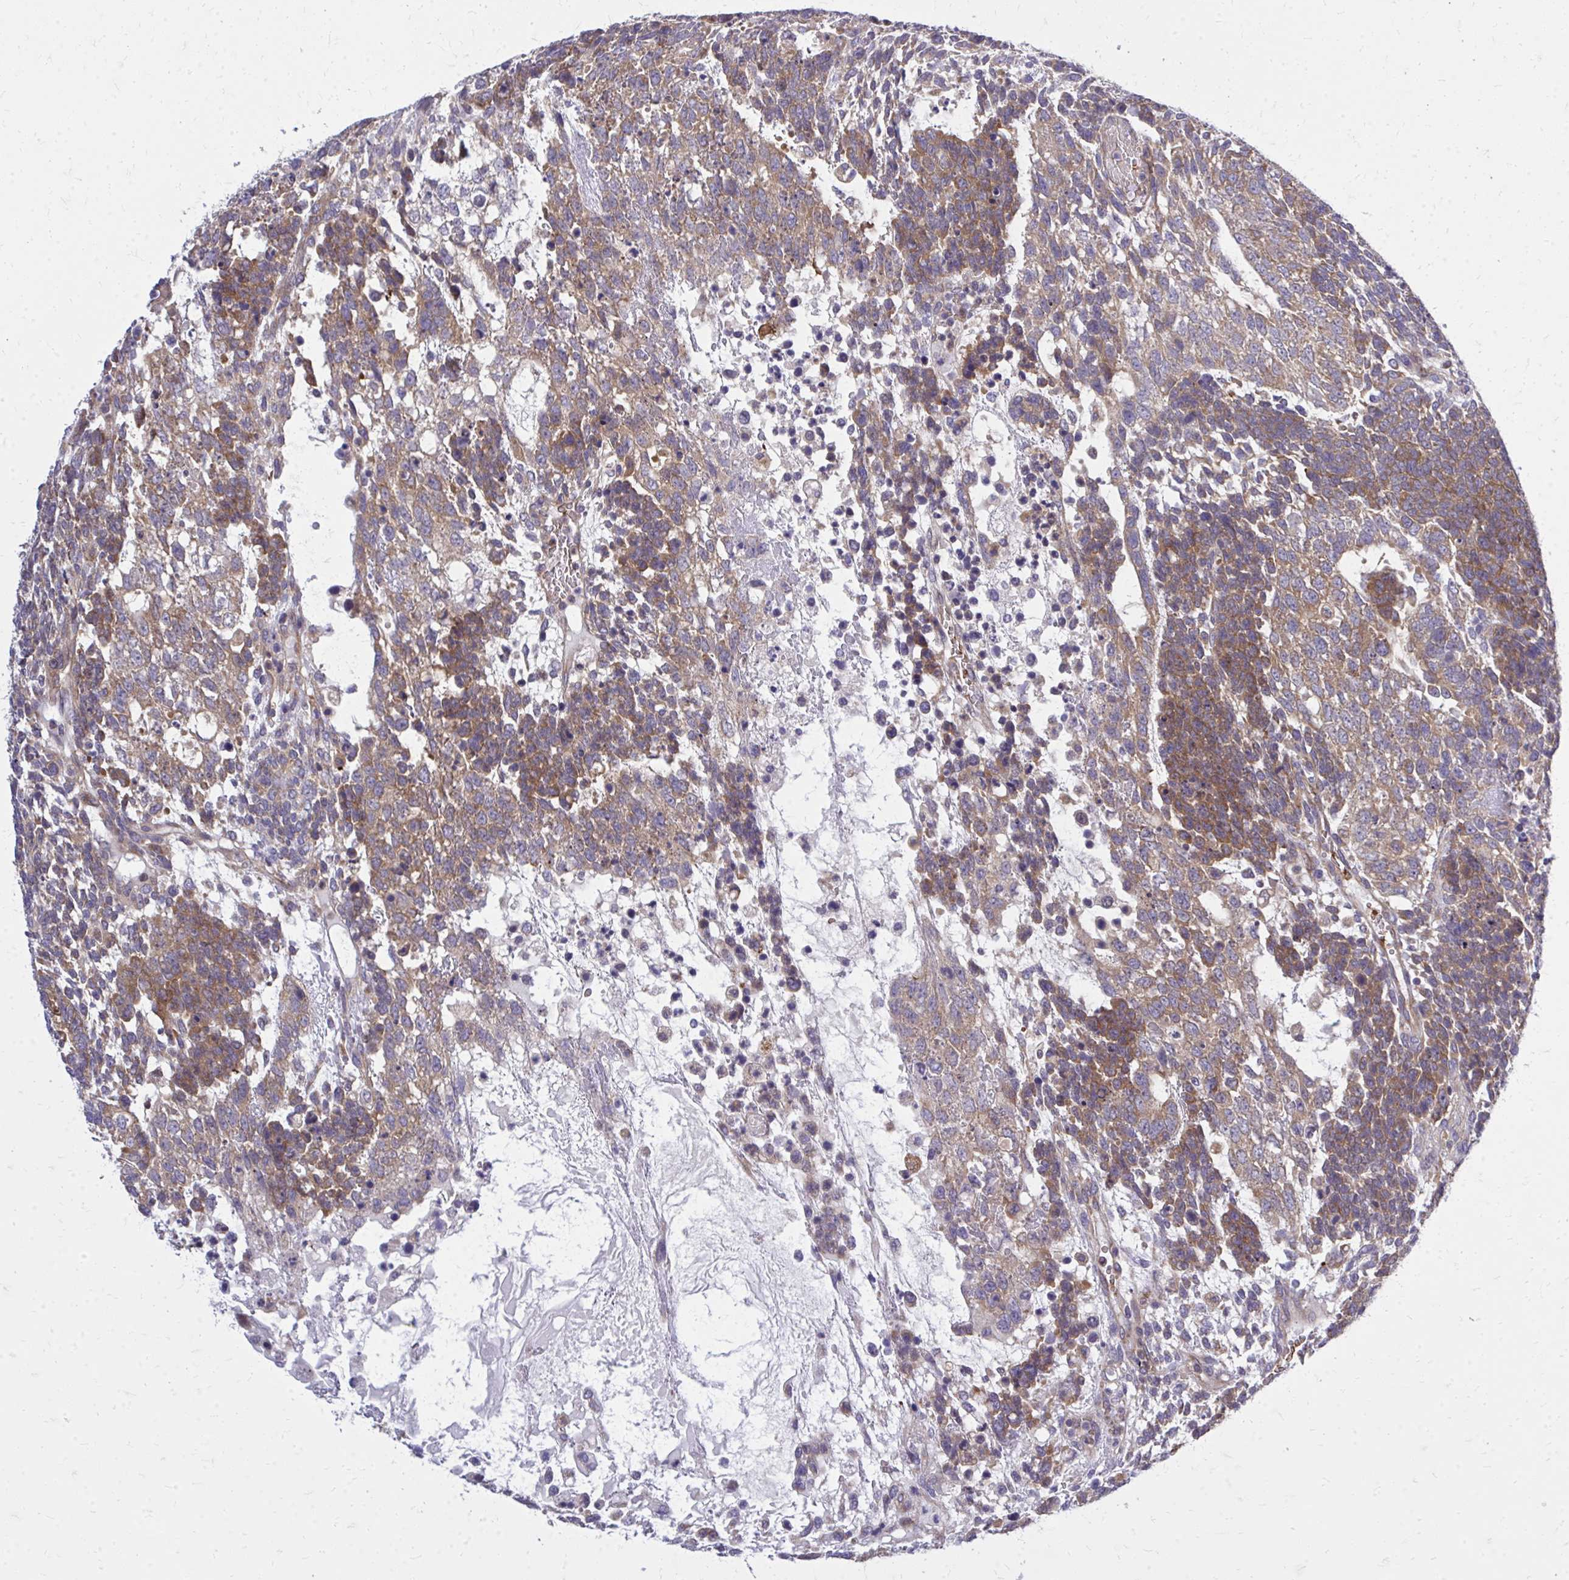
{"staining": {"intensity": "moderate", "quantity": ">75%", "location": "cytoplasmic/membranous"}, "tissue": "testis cancer", "cell_type": "Tumor cells", "image_type": "cancer", "snomed": [{"axis": "morphology", "description": "Carcinoma, Embryonal, NOS"}, {"axis": "topography", "description": "Testis"}], "caption": "Immunohistochemical staining of embryonal carcinoma (testis) exhibits medium levels of moderate cytoplasmic/membranous staining in approximately >75% of tumor cells.", "gene": "PDK4", "patient": {"sex": "male", "age": 23}}